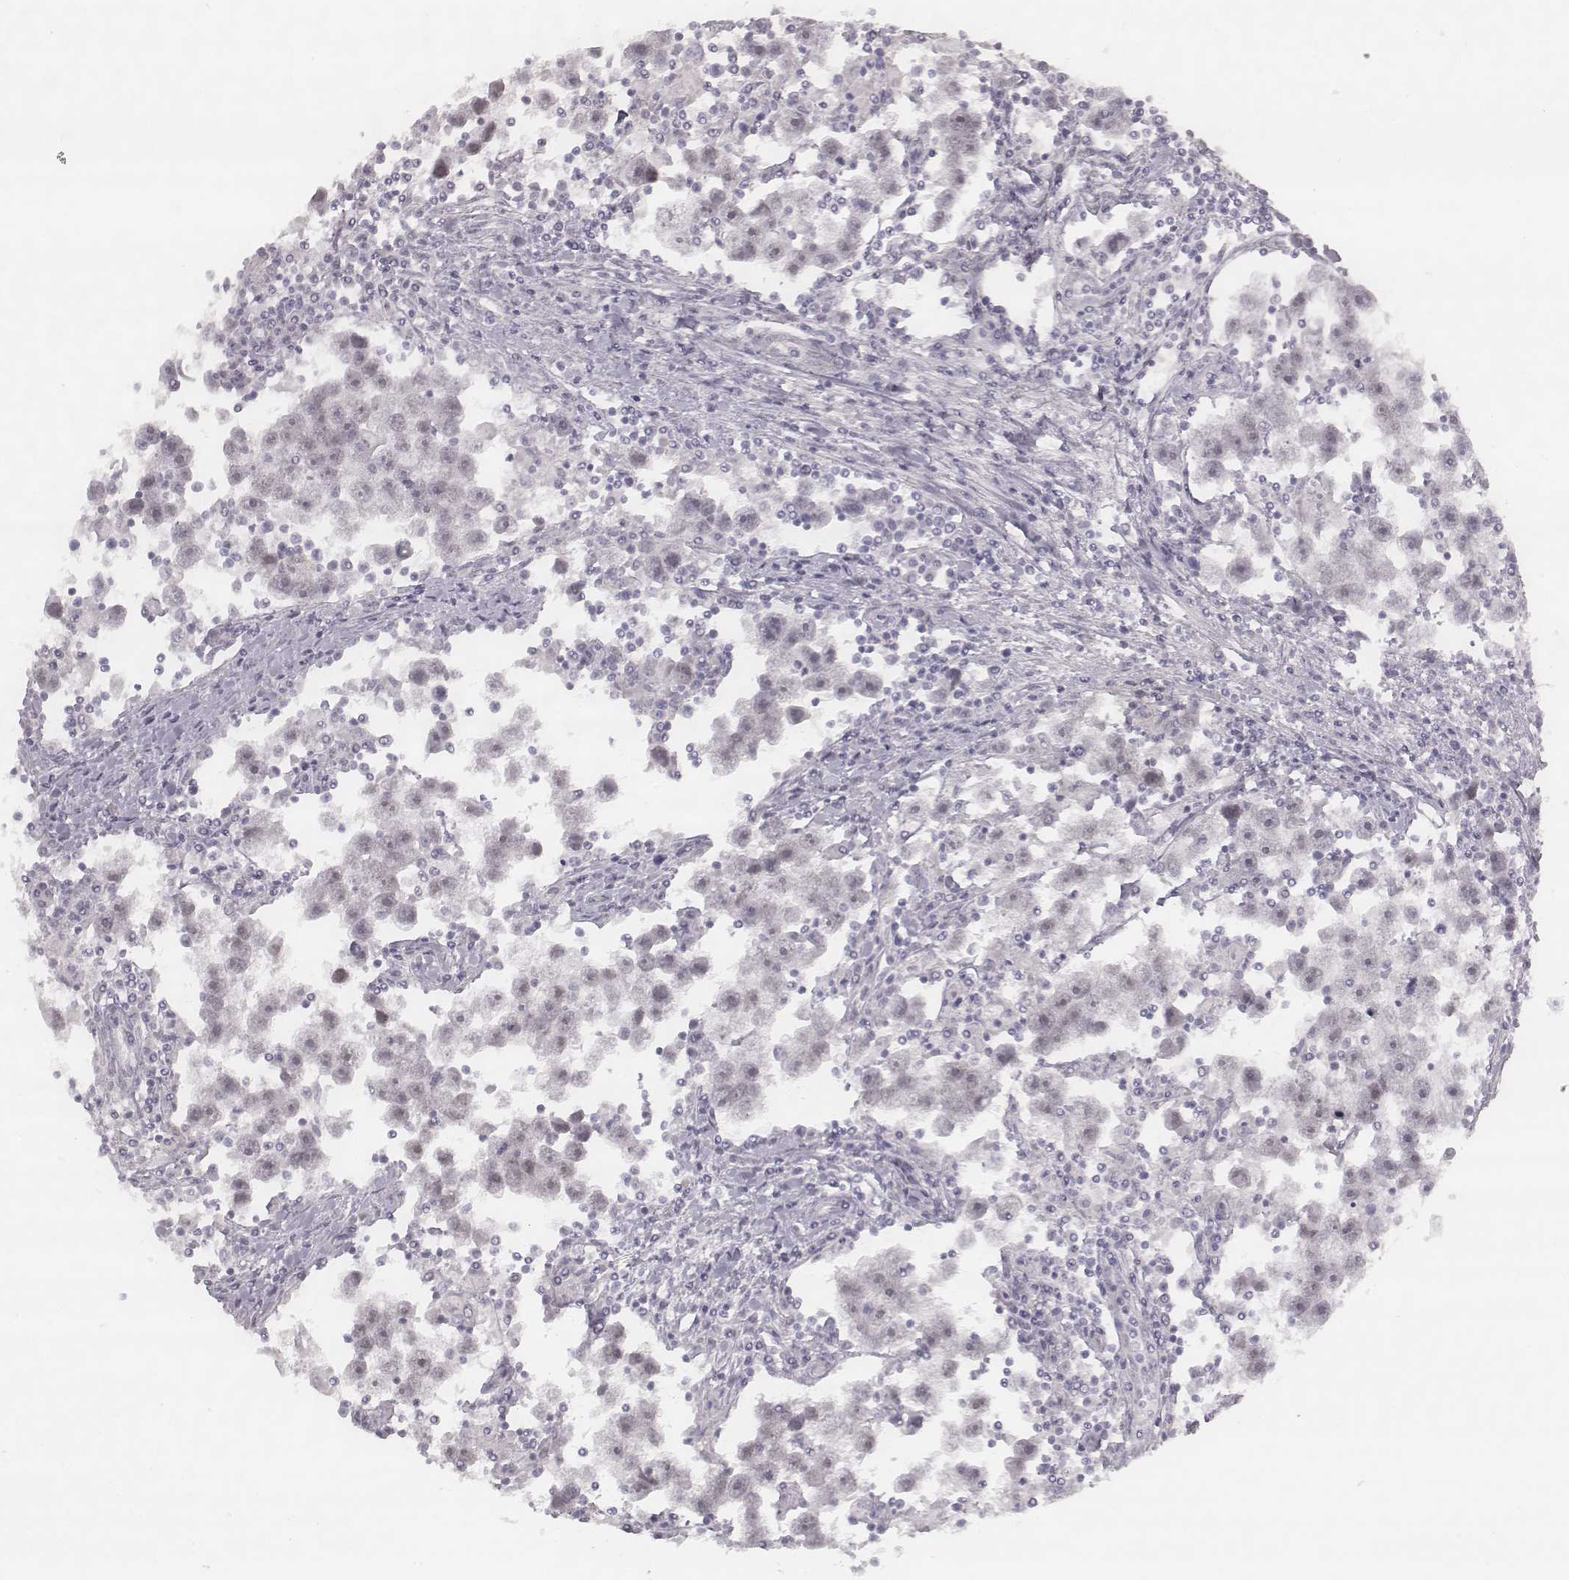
{"staining": {"intensity": "negative", "quantity": "none", "location": "none"}, "tissue": "testis cancer", "cell_type": "Tumor cells", "image_type": "cancer", "snomed": [{"axis": "morphology", "description": "Seminoma, NOS"}, {"axis": "topography", "description": "Testis"}], "caption": "Tumor cells show no significant protein positivity in testis cancer (seminoma). (Stains: DAB (3,3'-diaminobenzidine) immunohistochemistry (IHC) with hematoxylin counter stain, Microscopy: brightfield microscopy at high magnification).", "gene": "KCNJ12", "patient": {"sex": "male", "age": 30}}